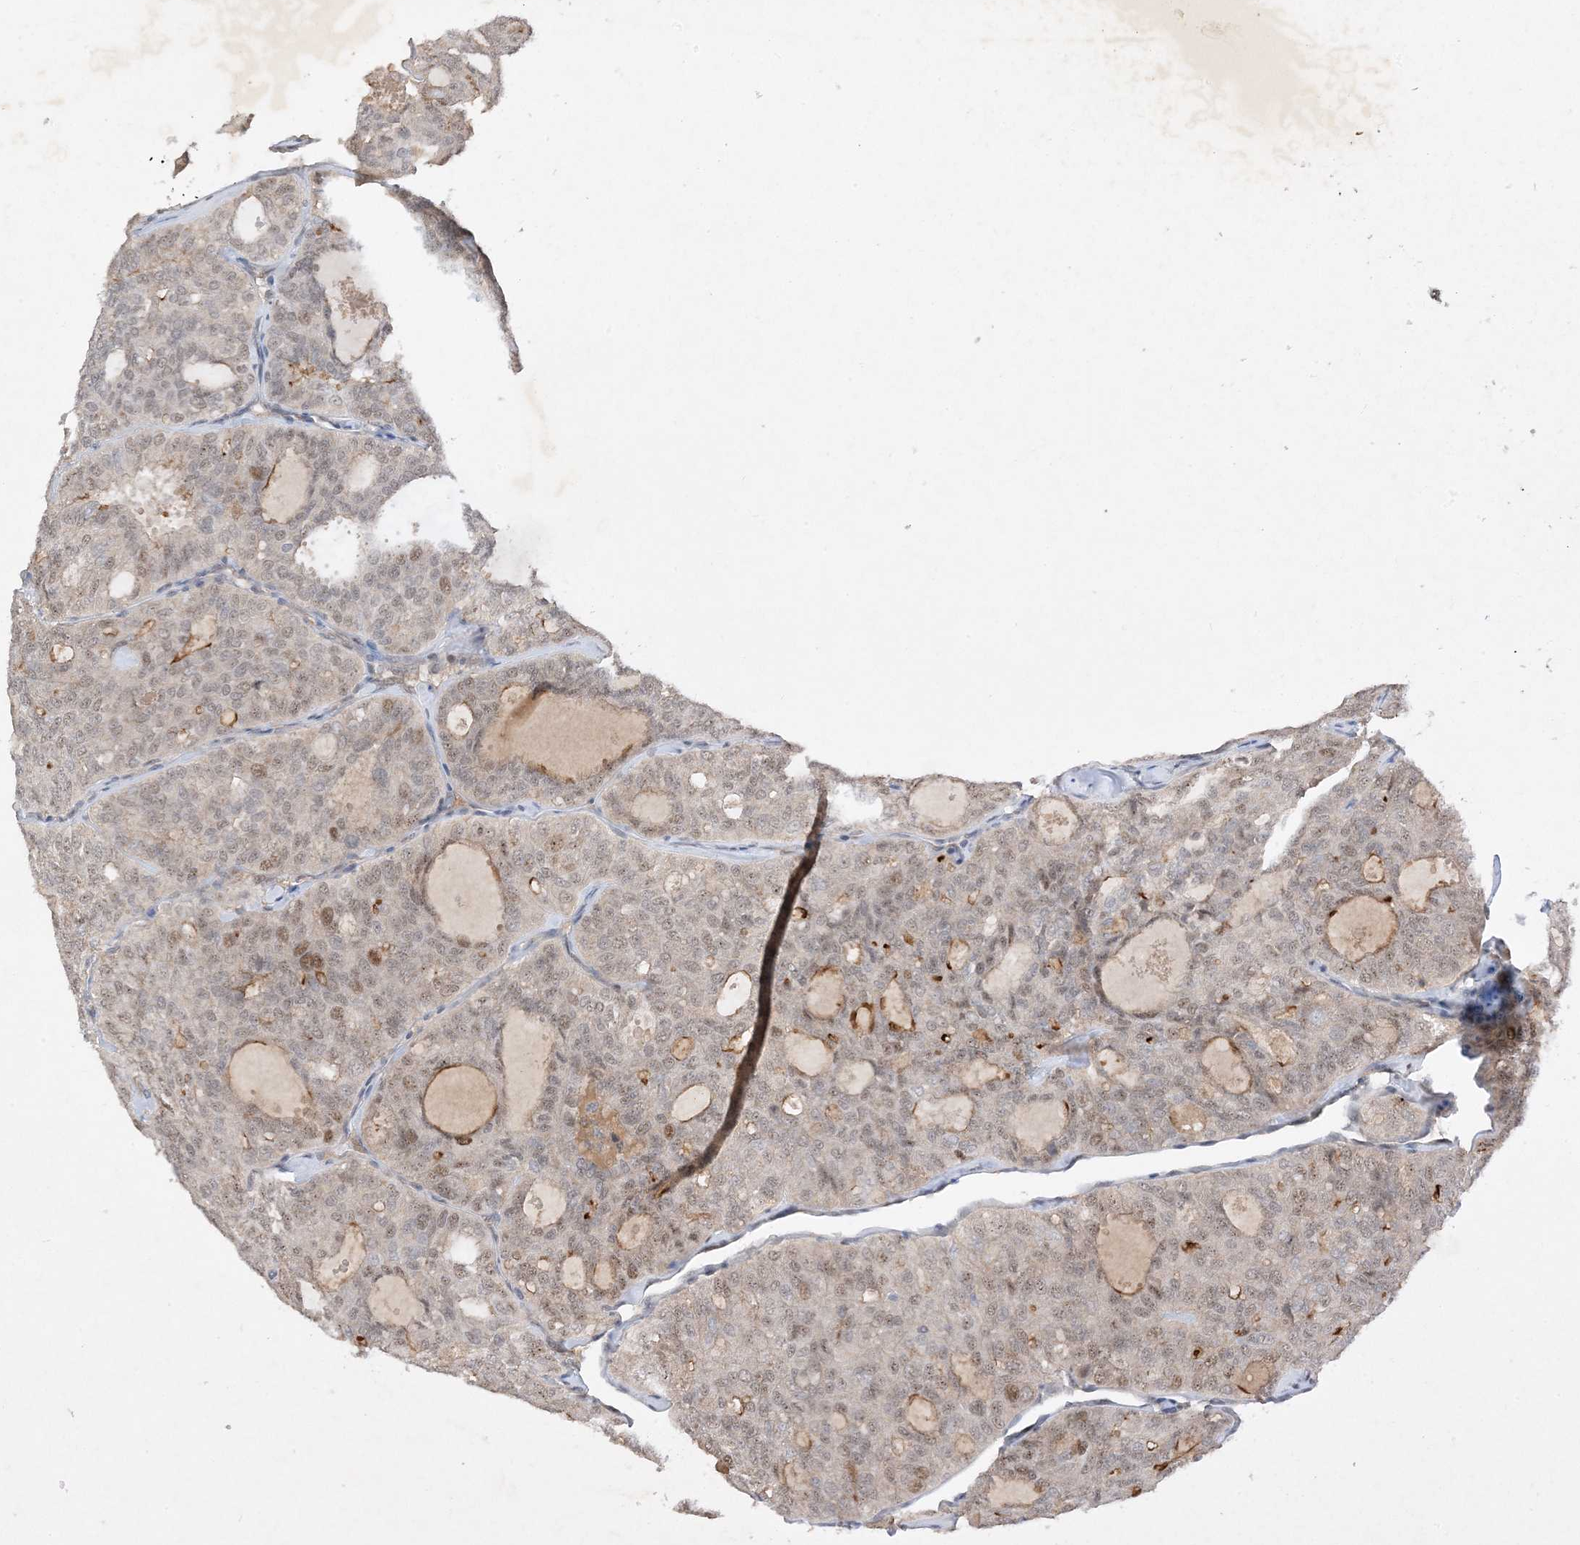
{"staining": {"intensity": "moderate", "quantity": "<25%", "location": "nuclear"}, "tissue": "thyroid cancer", "cell_type": "Tumor cells", "image_type": "cancer", "snomed": [{"axis": "morphology", "description": "Follicular adenoma carcinoma, NOS"}, {"axis": "topography", "description": "Thyroid gland"}], "caption": "A photomicrograph of human thyroid follicular adenoma carcinoma stained for a protein reveals moderate nuclear brown staining in tumor cells.", "gene": "MAST3", "patient": {"sex": "male", "age": 75}}